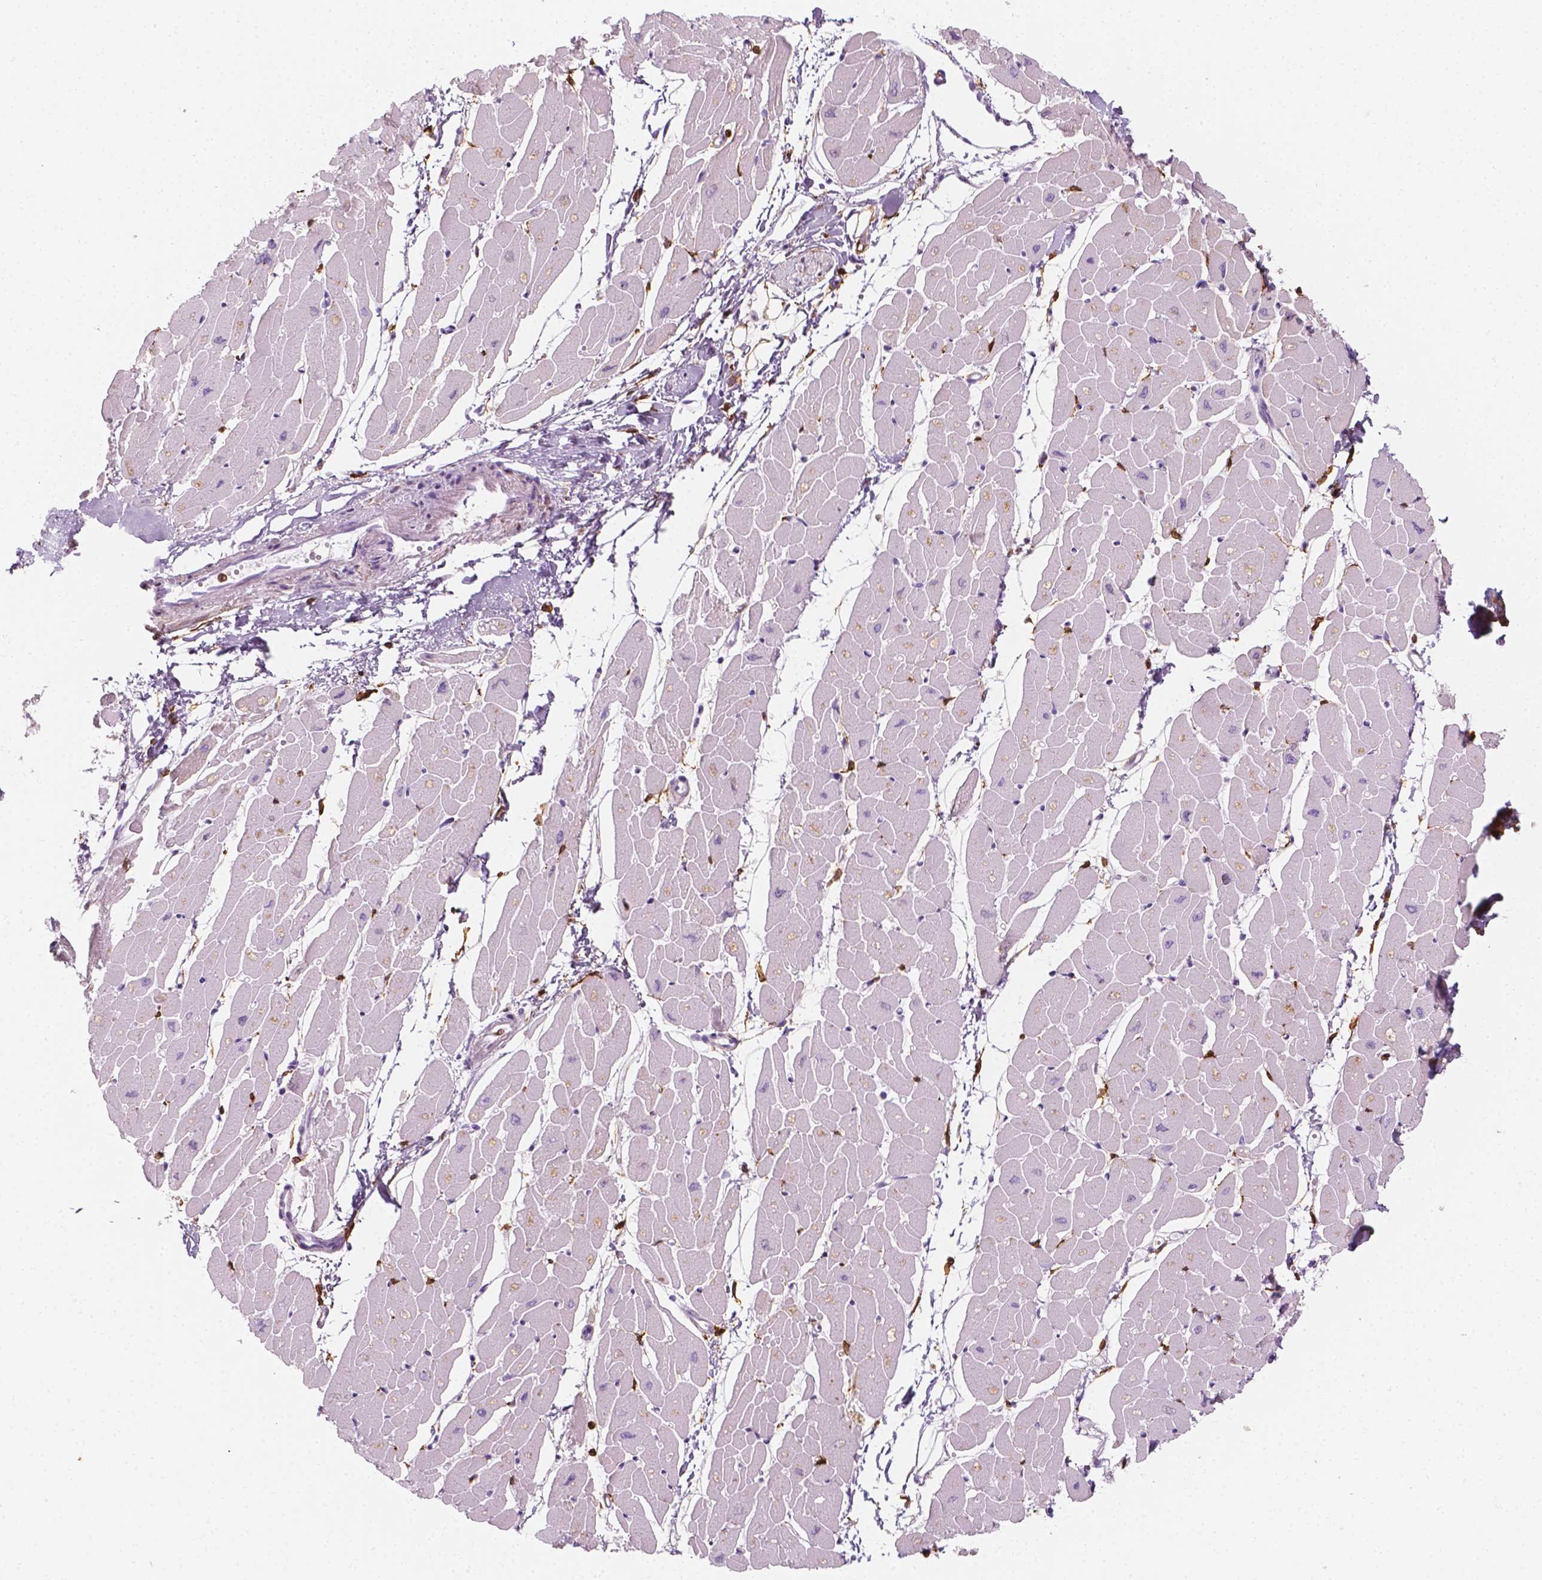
{"staining": {"intensity": "negative", "quantity": "none", "location": "none"}, "tissue": "heart muscle", "cell_type": "Cardiomyocytes", "image_type": "normal", "snomed": [{"axis": "morphology", "description": "Normal tissue, NOS"}, {"axis": "topography", "description": "Heart"}], "caption": "Immunohistochemical staining of benign human heart muscle shows no significant positivity in cardiomyocytes. The staining was performed using DAB (3,3'-diaminobenzidine) to visualize the protein expression in brown, while the nuclei were stained in blue with hematoxylin (Magnification: 20x).", "gene": "CES1", "patient": {"sex": "male", "age": 57}}